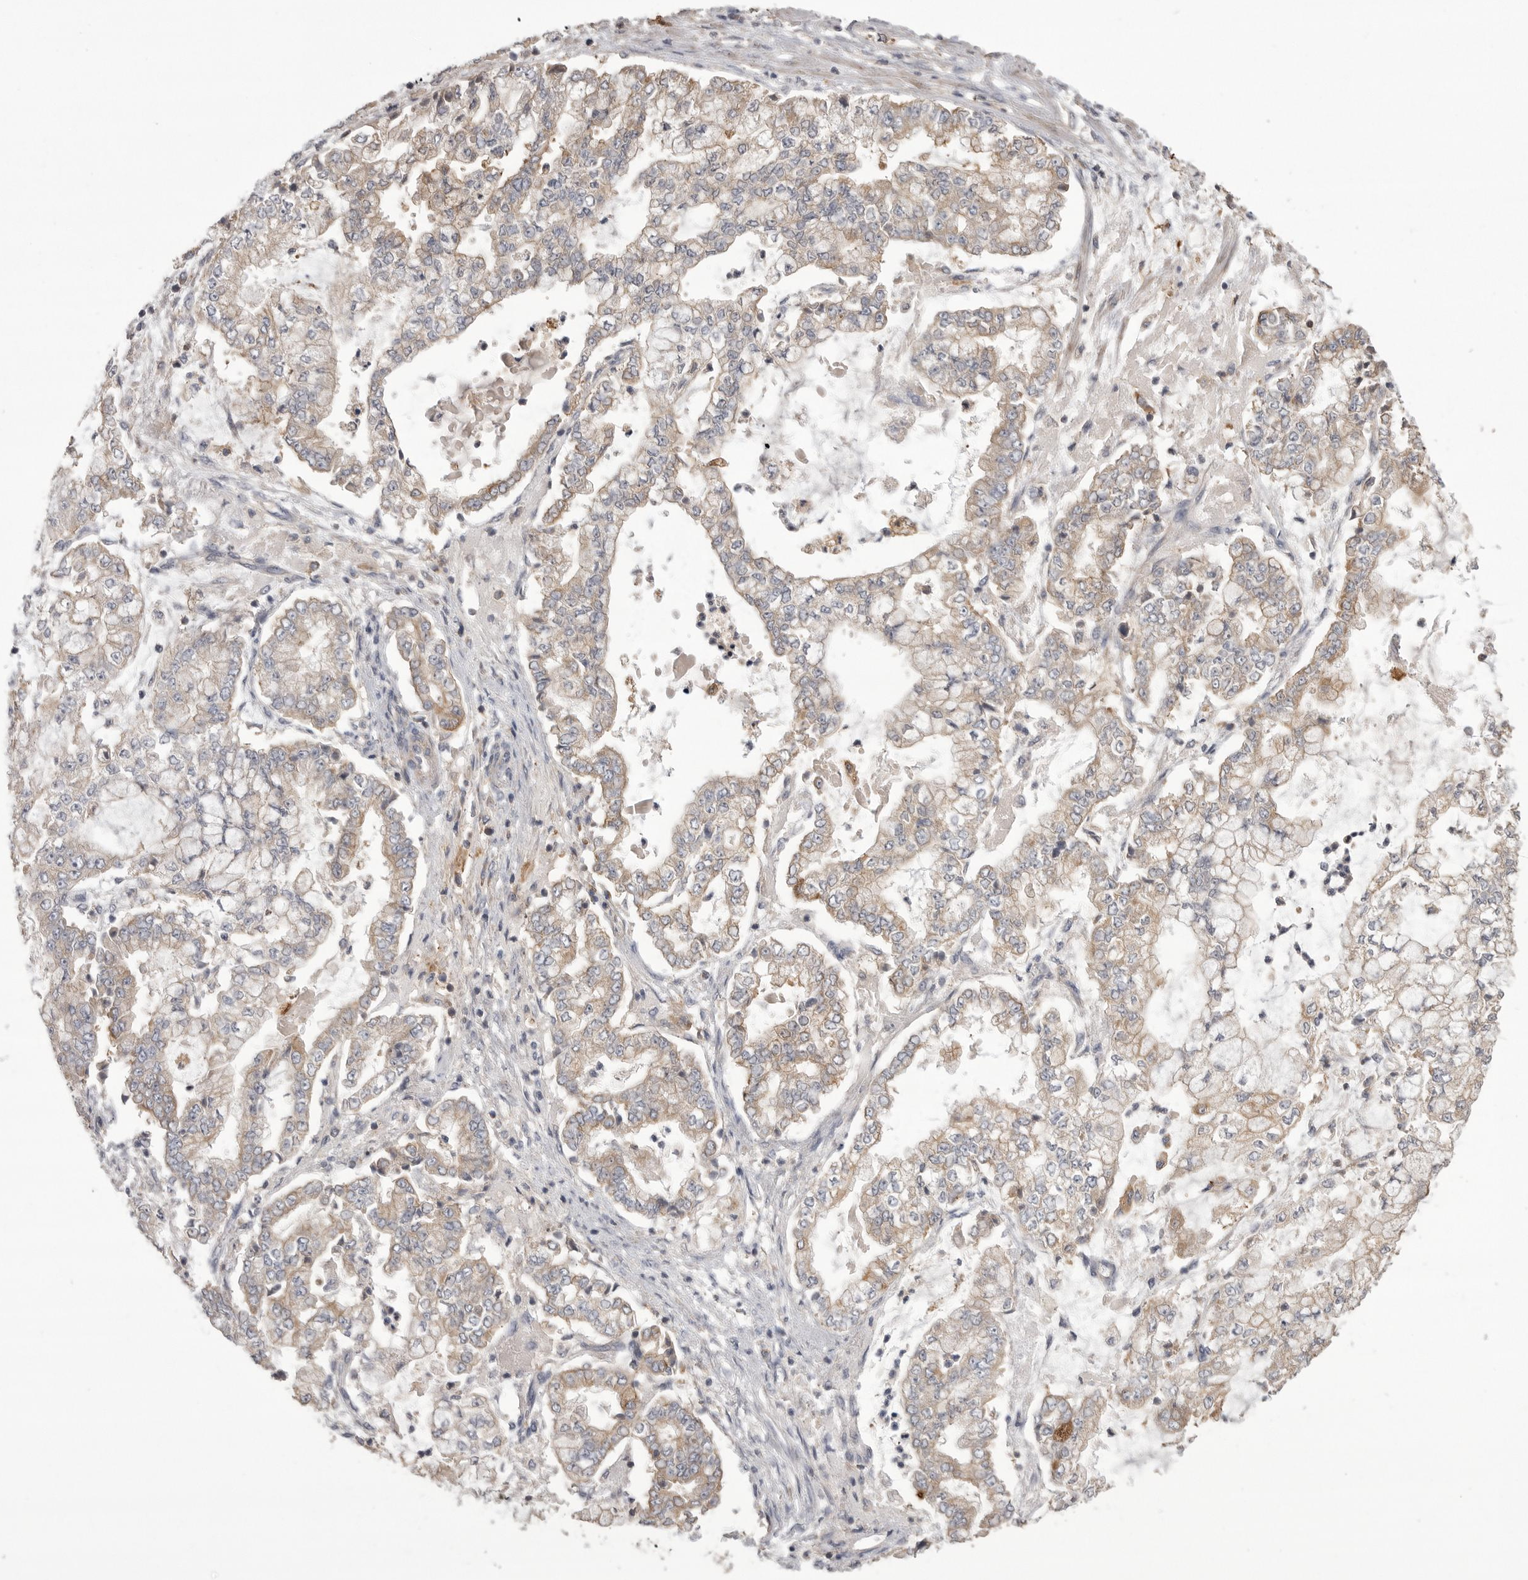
{"staining": {"intensity": "weak", "quantity": ">75%", "location": "cytoplasmic/membranous"}, "tissue": "stomach cancer", "cell_type": "Tumor cells", "image_type": "cancer", "snomed": [{"axis": "morphology", "description": "Adenocarcinoma, NOS"}, {"axis": "topography", "description": "Stomach"}], "caption": "DAB immunohistochemical staining of human adenocarcinoma (stomach) reveals weak cytoplasmic/membranous protein staining in approximately >75% of tumor cells.", "gene": "CMTM6", "patient": {"sex": "male", "age": 76}}